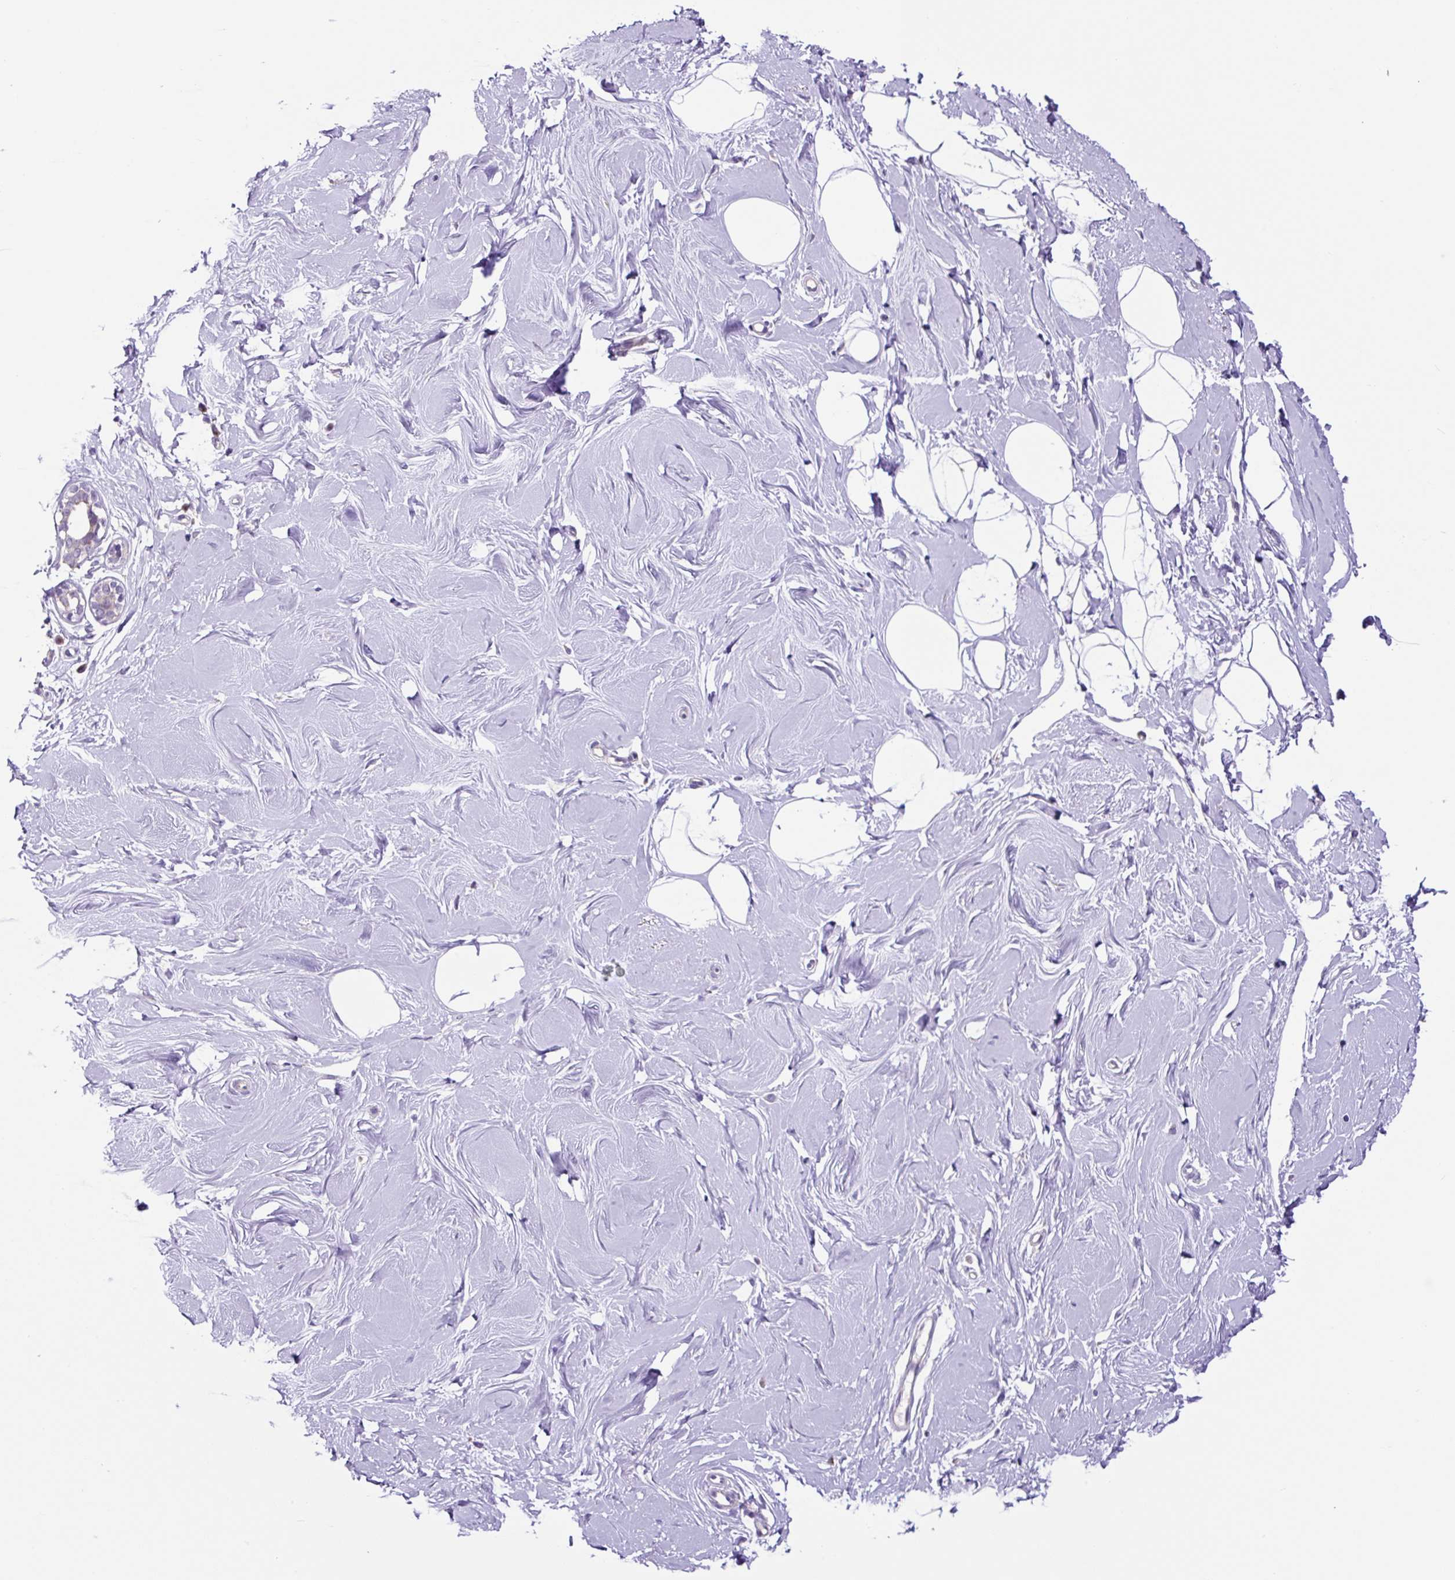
{"staining": {"intensity": "negative", "quantity": "none", "location": "none"}, "tissue": "breast", "cell_type": "Adipocytes", "image_type": "normal", "snomed": [{"axis": "morphology", "description": "Normal tissue, NOS"}, {"axis": "topography", "description": "Breast"}], "caption": "Immunohistochemistry (IHC) of benign breast exhibits no positivity in adipocytes. (Immunohistochemistry (IHC), brightfield microscopy, high magnification).", "gene": "GORASP1", "patient": {"sex": "female", "age": 27}}